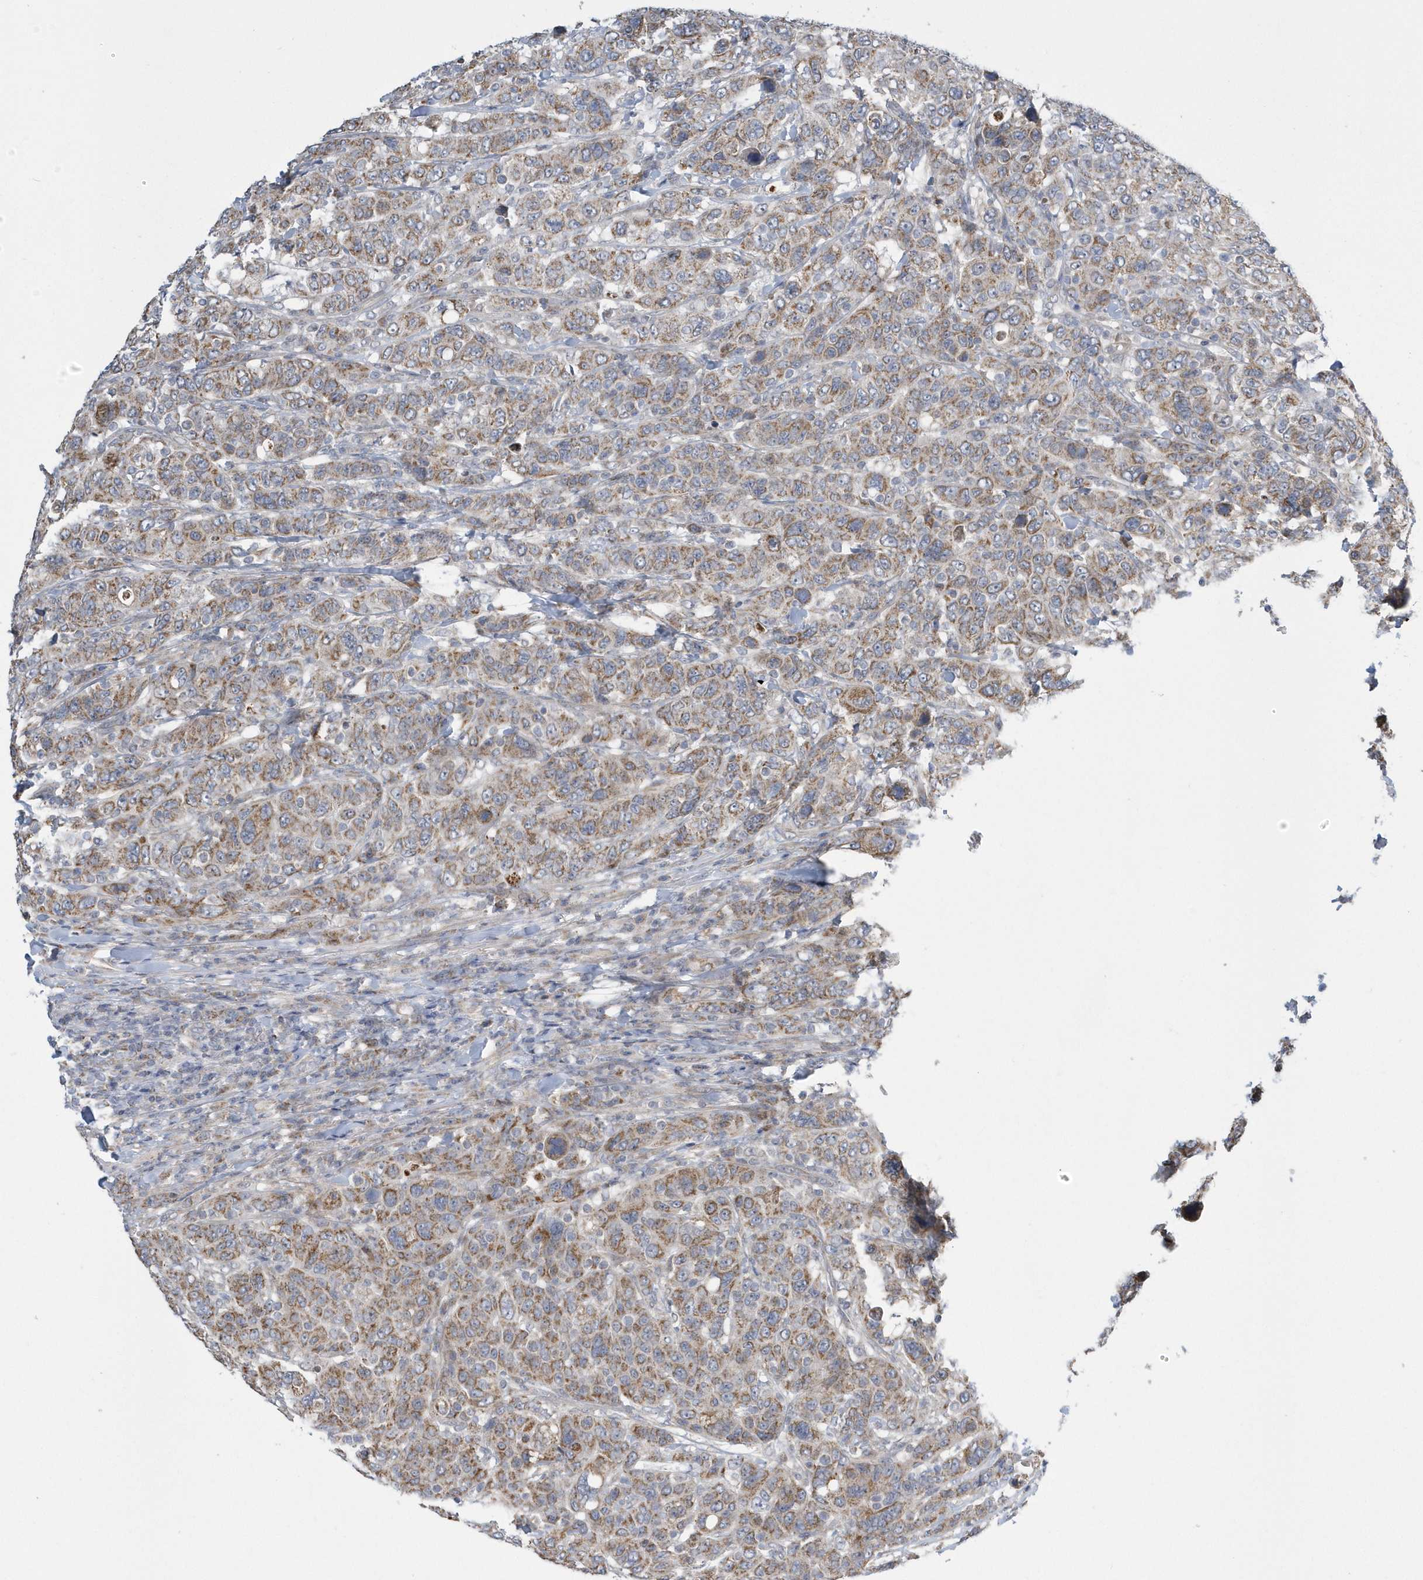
{"staining": {"intensity": "moderate", "quantity": ">75%", "location": "cytoplasmic/membranous"}, "tissue": "breast cancer", "cell_type": "Tumor cells", "image_type": "cancer", "snomed": [{"axis": "morphology", "description": "Duct carcinoma"}, {"axis": "topography", "description": "Breast"}], "caption": "A histopathology image showing moderate cytoplasmic/membranous staining in about >75% of tumor cells in breast cancer, as visualized by brown immunohistochemical staining.", "gene": "SLX9", "patient": {"sex": "female", "age": 37}}